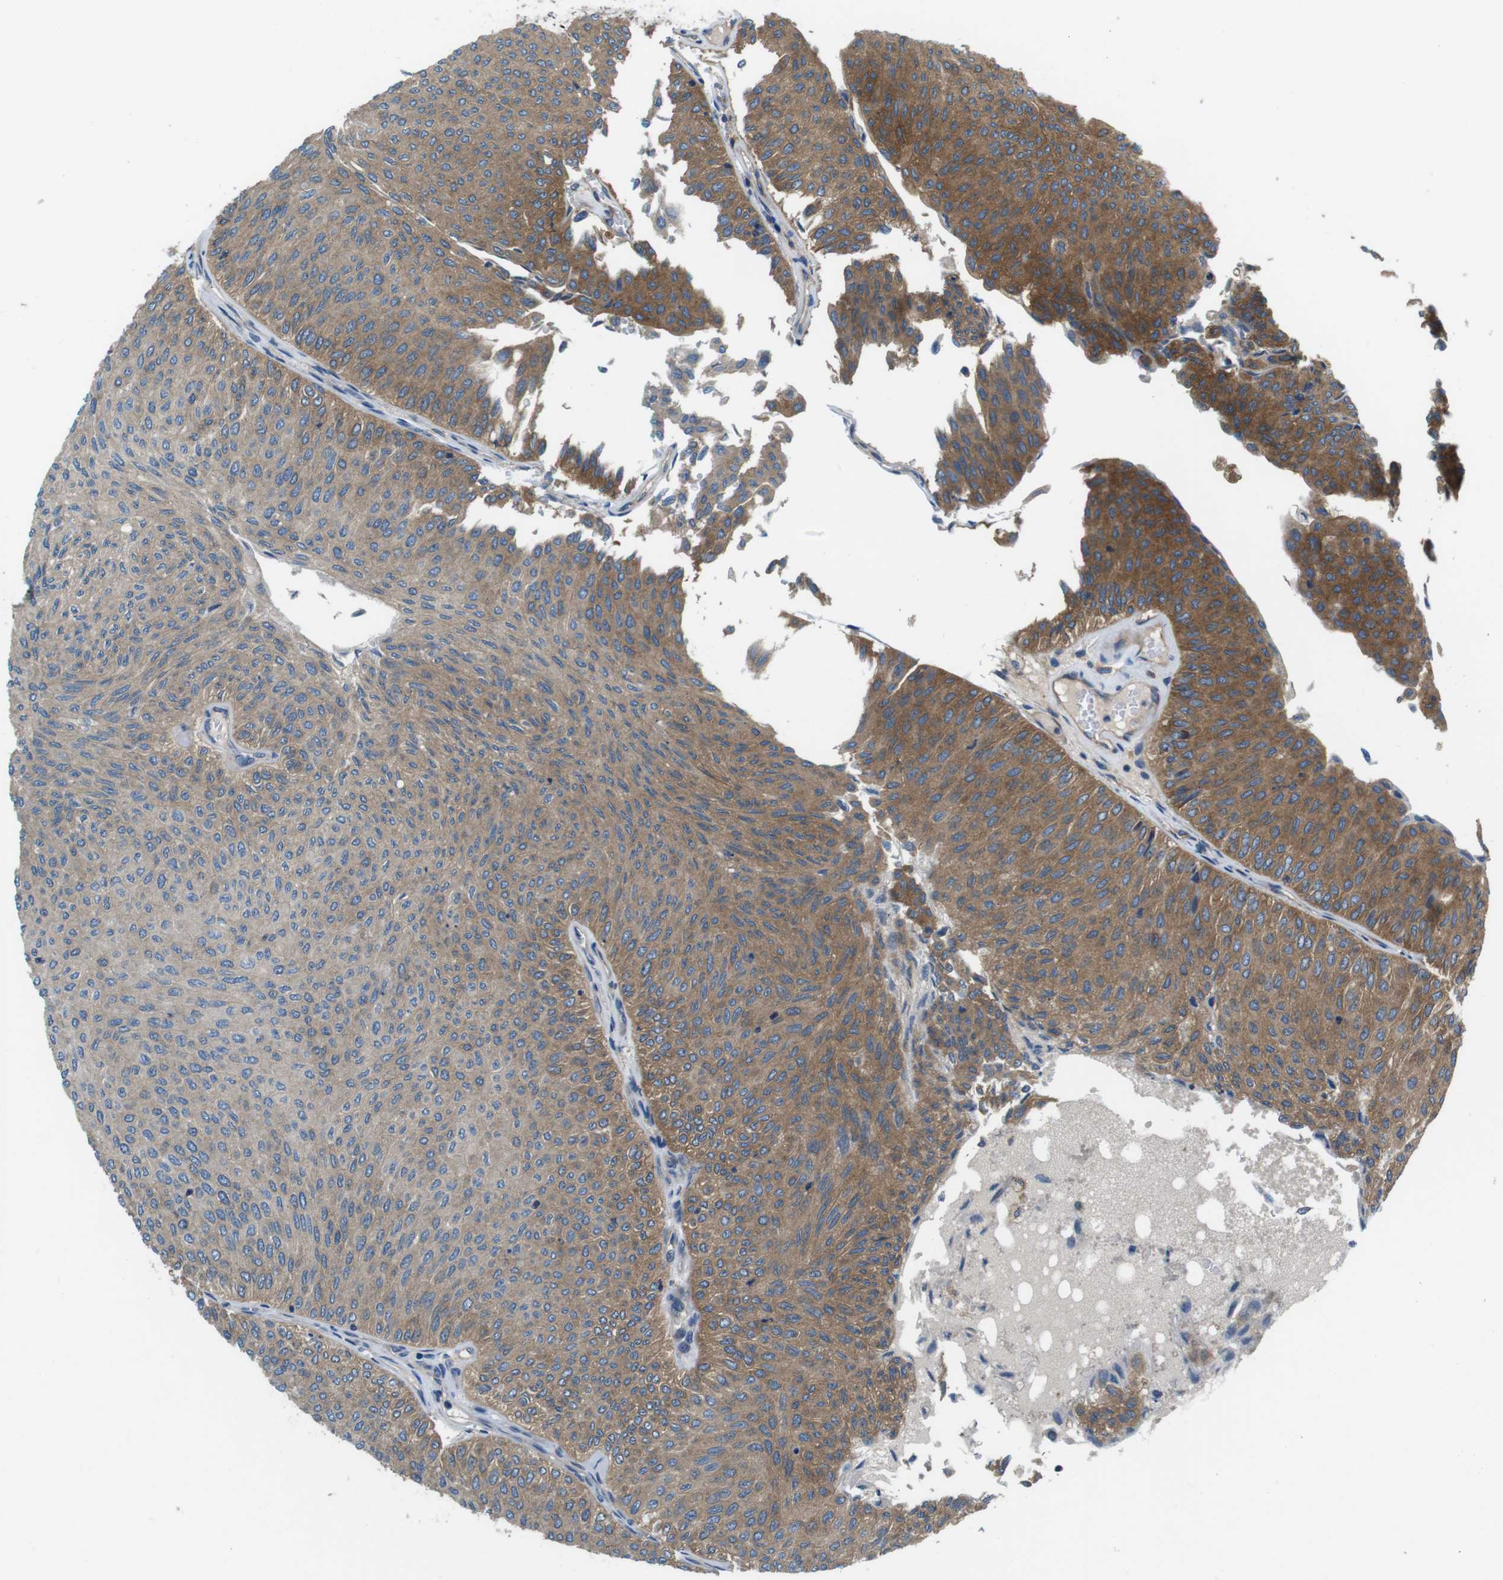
{"staining": {"intensity": "moderate", "quantity": ">75%", "location": "cytoplasmic/membranous"}, "tissue": "urothelial cancer", "cell_type": "Tumor cells", "image_type": "cancer", "snomed": [{"axis": "morphology", "description": "Urothelial carcinoma, Low grade"}, {"axis": "topography", "description": "Urinary bladder"}], "caption": "High-power microscopy captured an immunohistochemistry photomicrograph of urothelial carcinoma (low-grade), revealing moderate cytoplasmic/membranous positivity in approximately >75% of tumor cells. (DAB (3,3'-diaminobenzidine) IHC, brown staining for protein, blue staining for nuclei).", "gene": "DENND4C", "patient": {"sex": "male", "age": 78}}